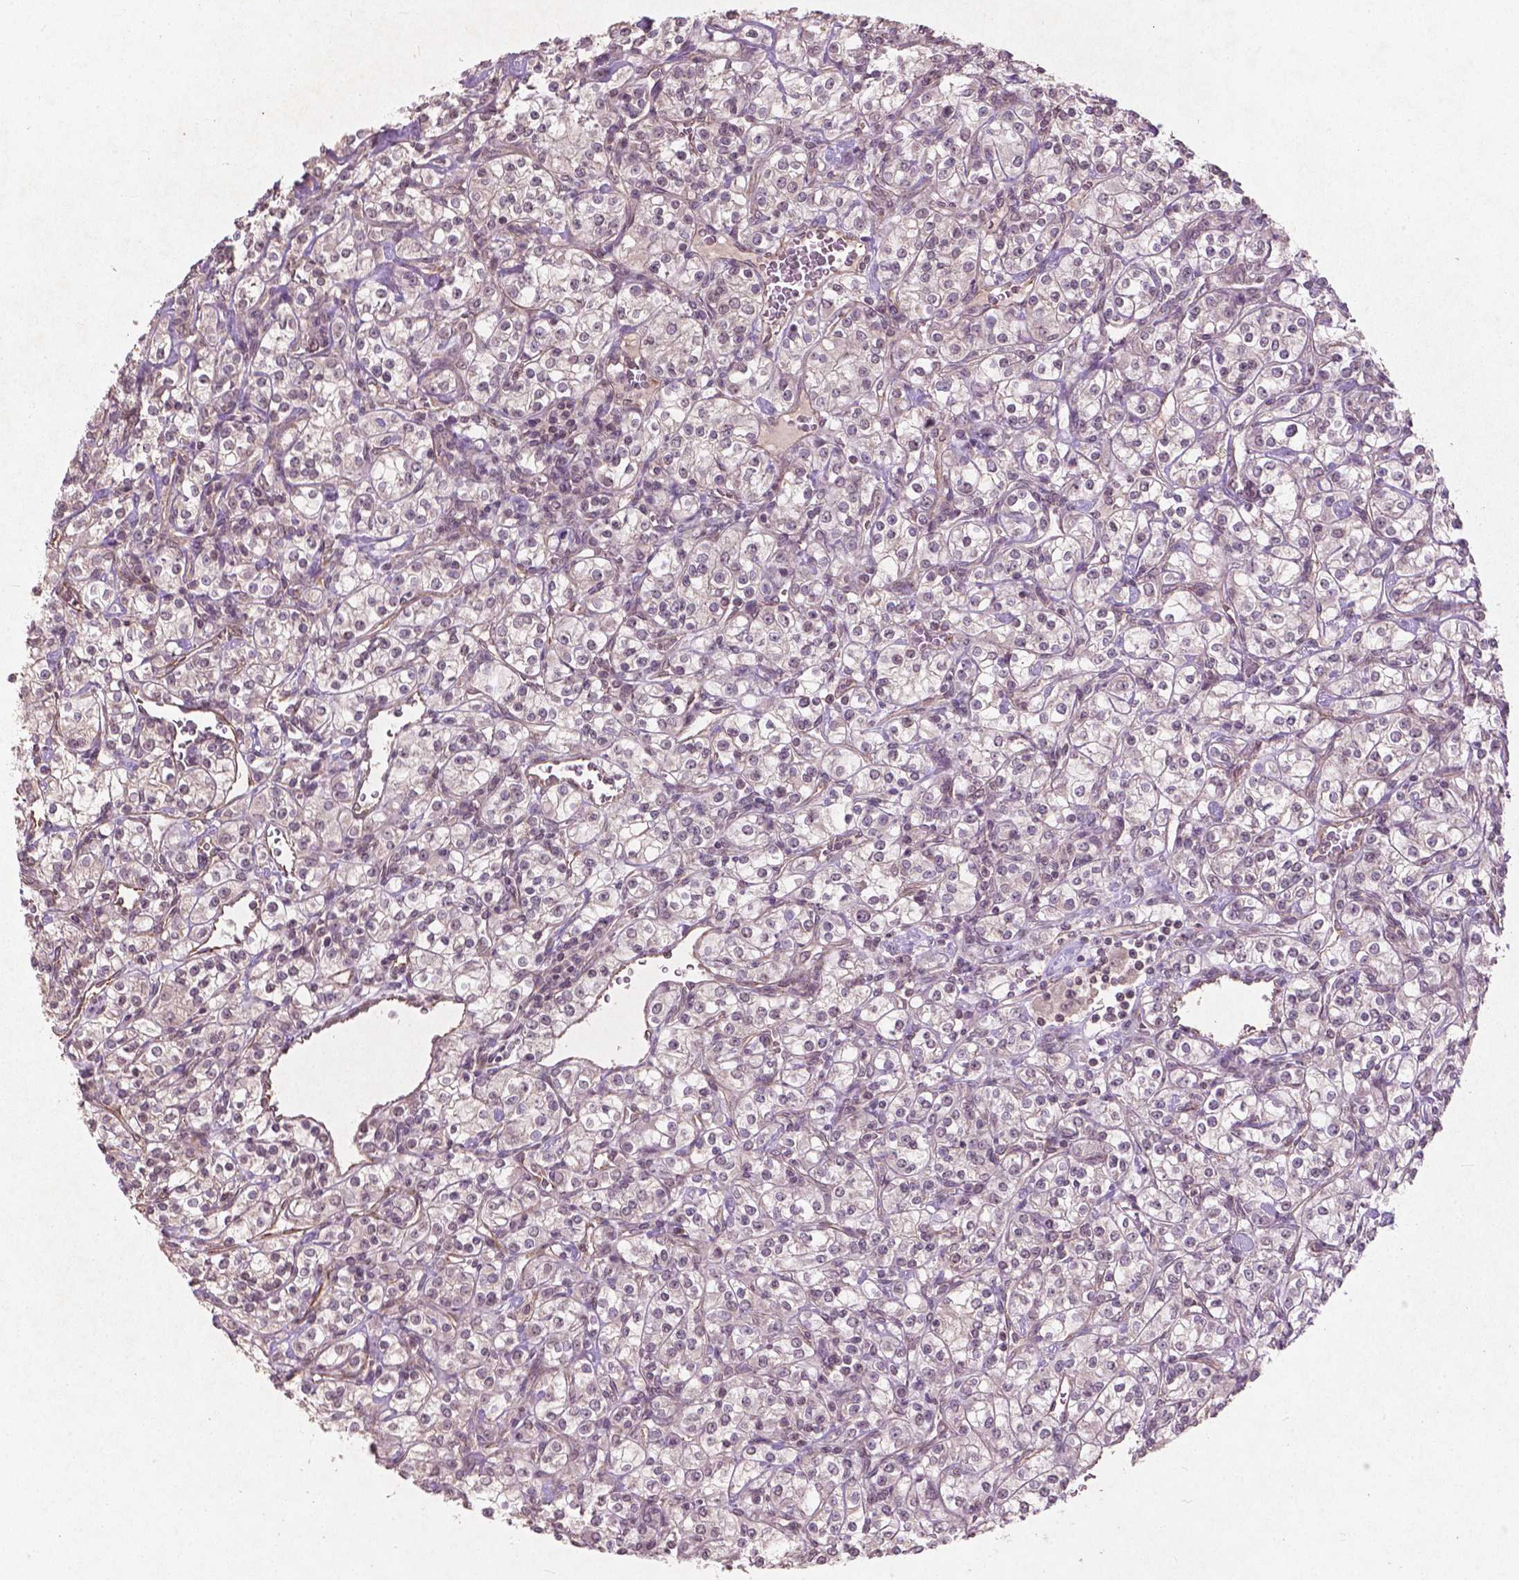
{"staining": {"intensity": "negative", "quantity": "none", "location": "none"}, "tissue": "renal cancer", "cell_type": "Tumor cells", "image_type": "cancer", "snomed": [{"axis": "morphology", "description": "Adenocarcinoma, NOS"}, {"axis": "topography", "description": "Kidney"}], "caption": "There is no significant positivity in tumor cells of renal cancer.", "gene": "SMAD2", "patient": {"sex": "male", "age": 77}}